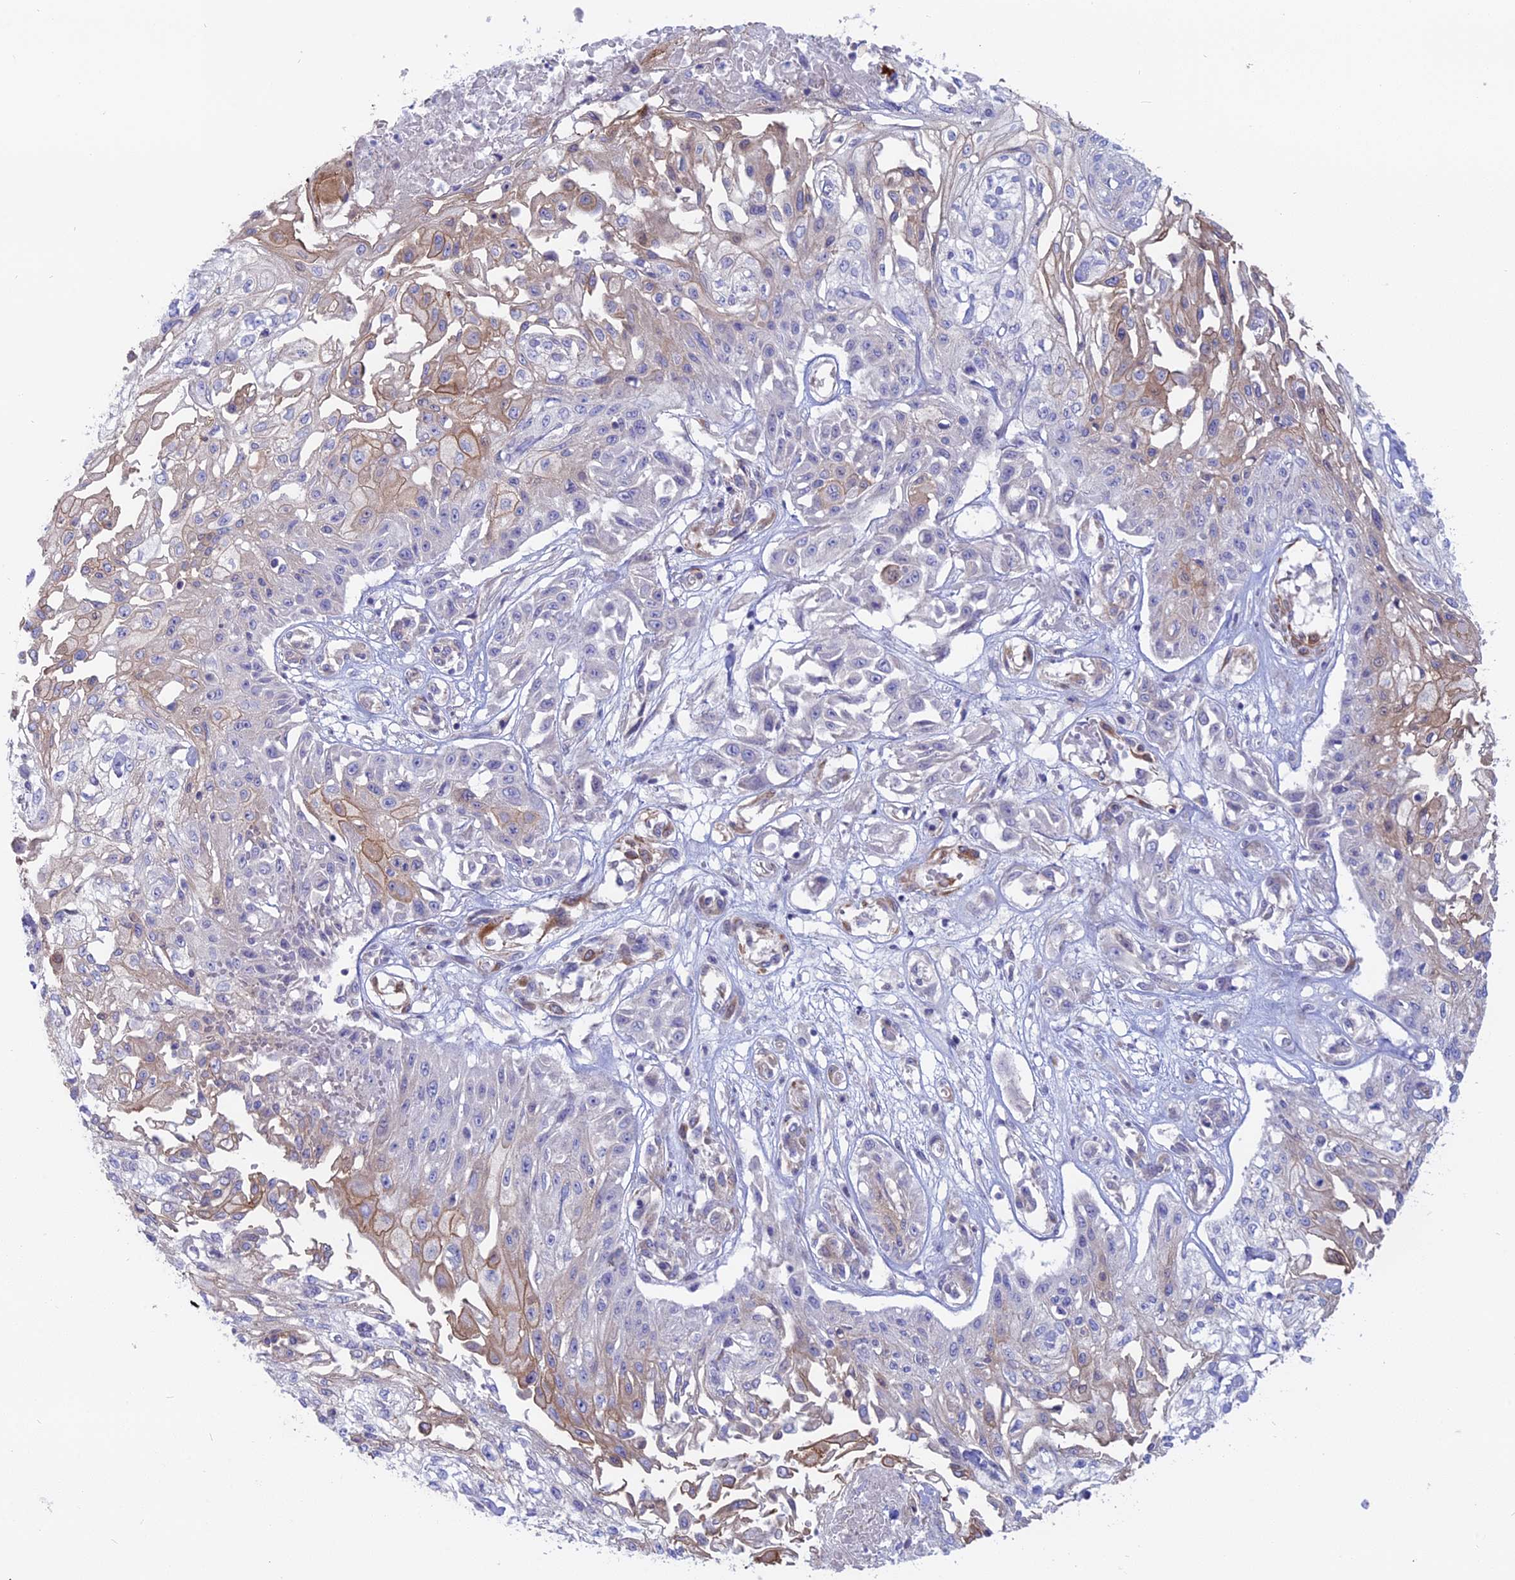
{"staining": {"intensity": "weak", "quantity": "25%-75%", "location": "cytoplasmic/membranous"}, "tissue": "skin cancer", "cell_type": "Tumor cells", "image_type": "cancer", "snomed": [{"axis": "morphology", "description": "Squamous cell carcinoma, NOS"}, {"axis": "morphology", "description": "Squamous cell carcinoma, metastatic, NOS"}, {"axis": "topography", "description": "Skin"}, {"axis": "topography", "description": "Lymph node"}], "caption": "Brown immunohistochemical staining in human squamous cell carcinoma (skin) demonstrates weak cytoplasmic/membranous positivity in about 25%-75% of tumor cells.", "gene": "MYO5B", "patient": {"sex": "male", "age": 75}}